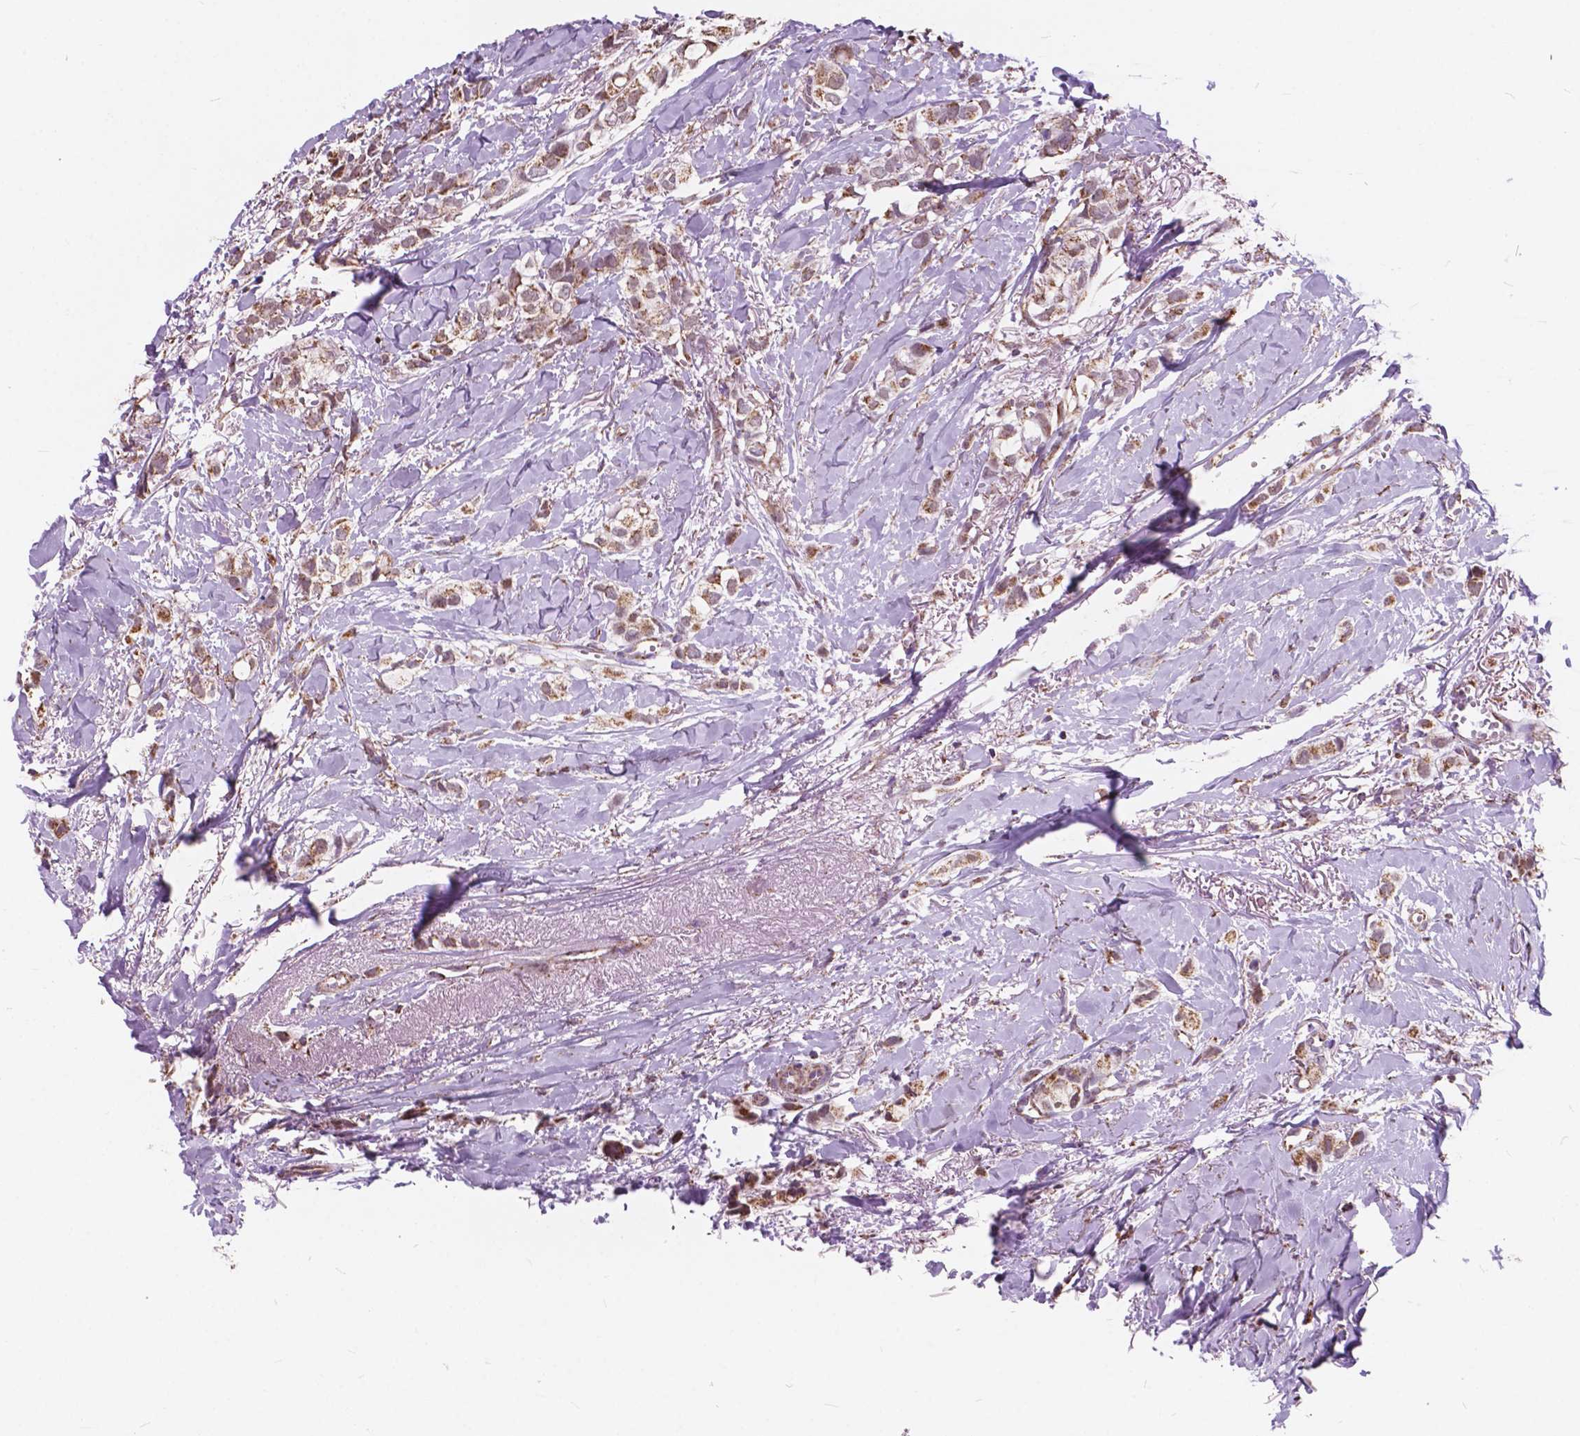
{"staining": {"intensity": "moderate", "quantity": ">75%", "location": "cytoplasmic/membranous"}, "tissue": "breast cancer", "cell_type": "Tumor cells", "image_type": "cancer", "snomed": [{"axis": "morphology", "description": "Duct carcinoma"}, {"axis": "topography", "description": "Breast"}], "caption": "Protein expression analysis of human breast intraductal carcinoma reveals moderate cytoplasmic/membranous staining in about >75% of tumor cells.", "gene": "SCOC", "patient": {"sex": "female", "age": 85}}